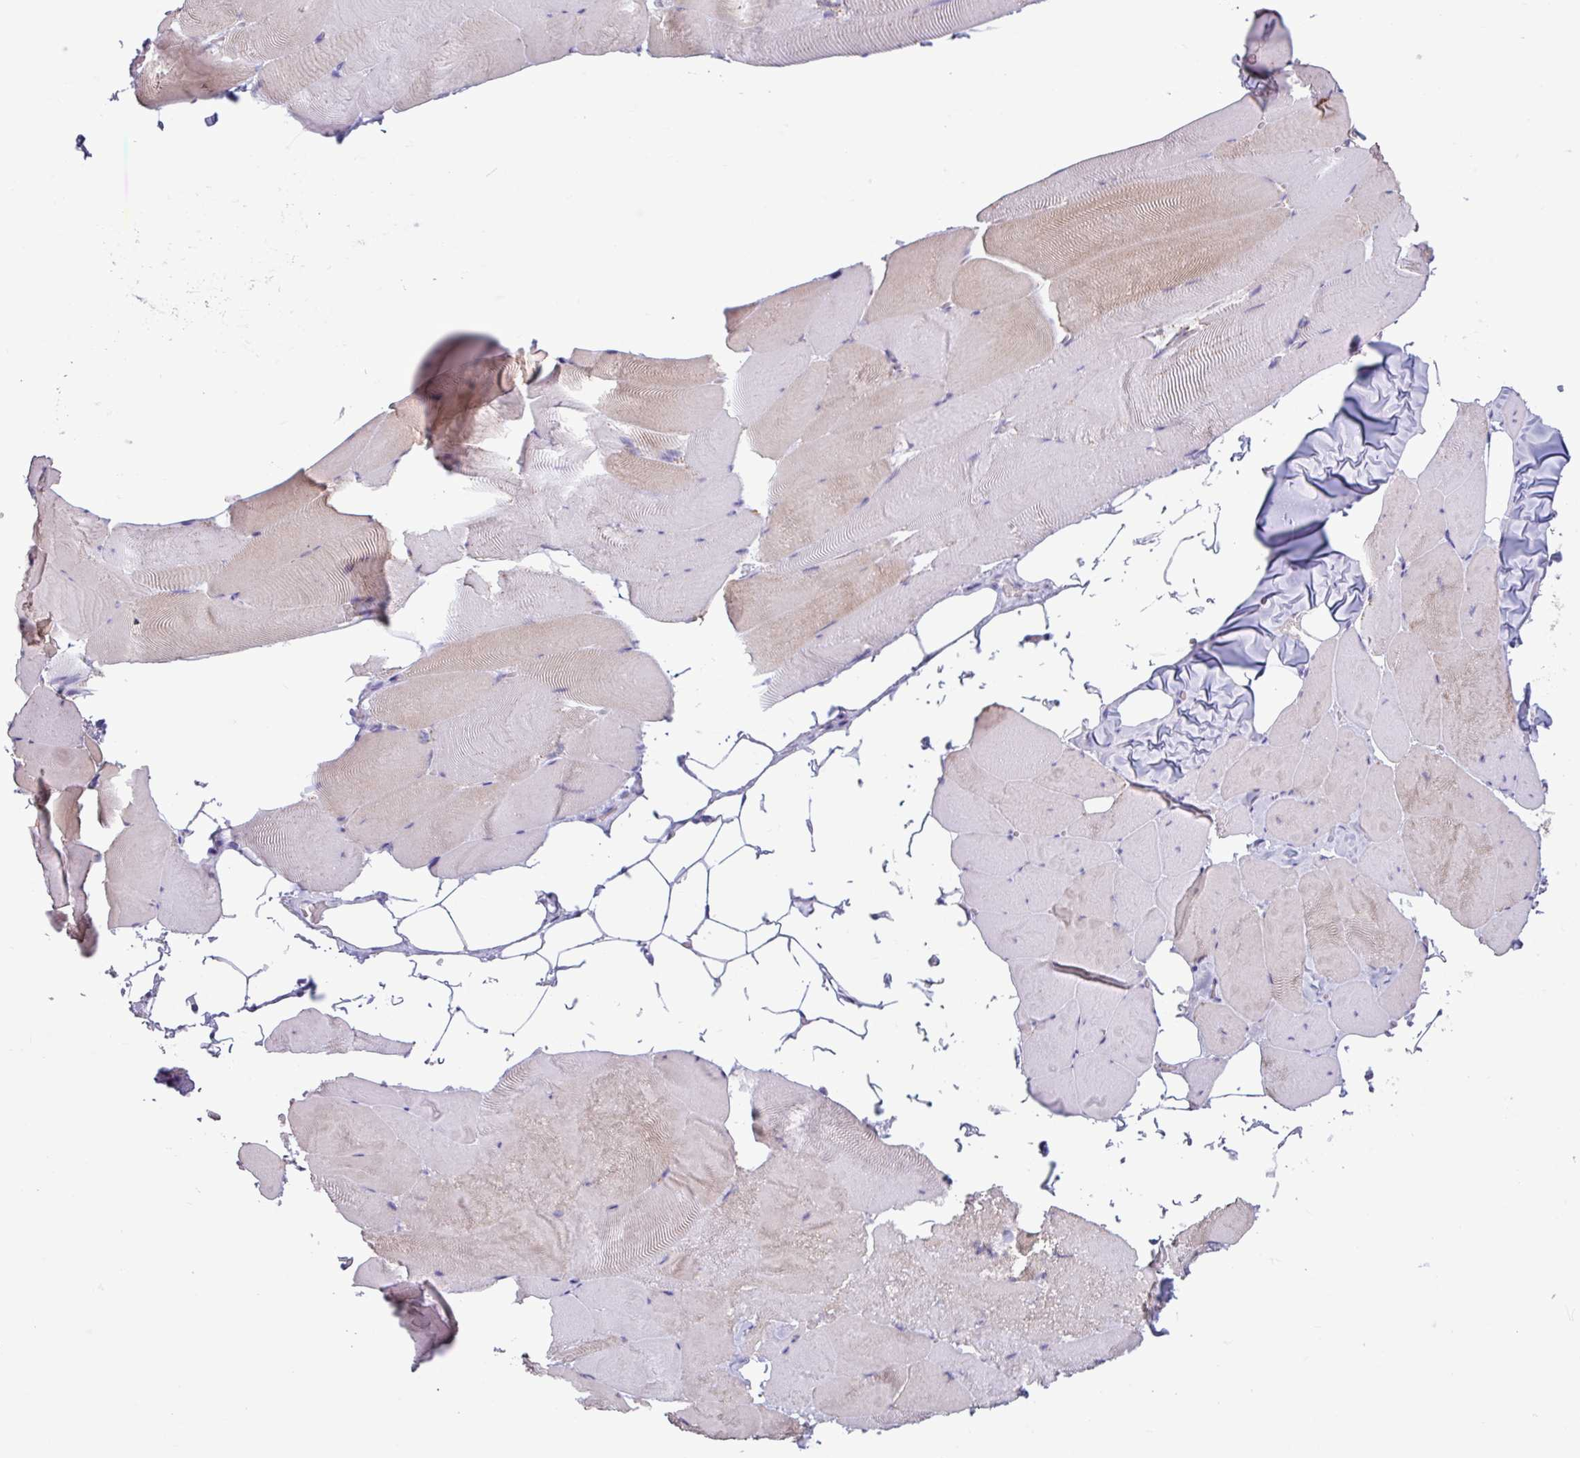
{"staining": {"intensity": "moderate", "quantity": "25%-75%", "location": "cytoplasmic/membranous"}, "tissue": "skeletal muscle", "cell_type": "Myocytes", "image_type": "normal", "snomed": [{"axis": "morphology", "description": "Normal tissue, NOS"}, {"axis": "topography", "description": "Skeletal muscle"}], "caption": "Myocytes show moderate cytoplasmic/membranous staining in approximately 25%-75% of cells in benign skeletal muscle.", "gene": "CAMK1", "patient": {"sex": "female", "age": 64}}